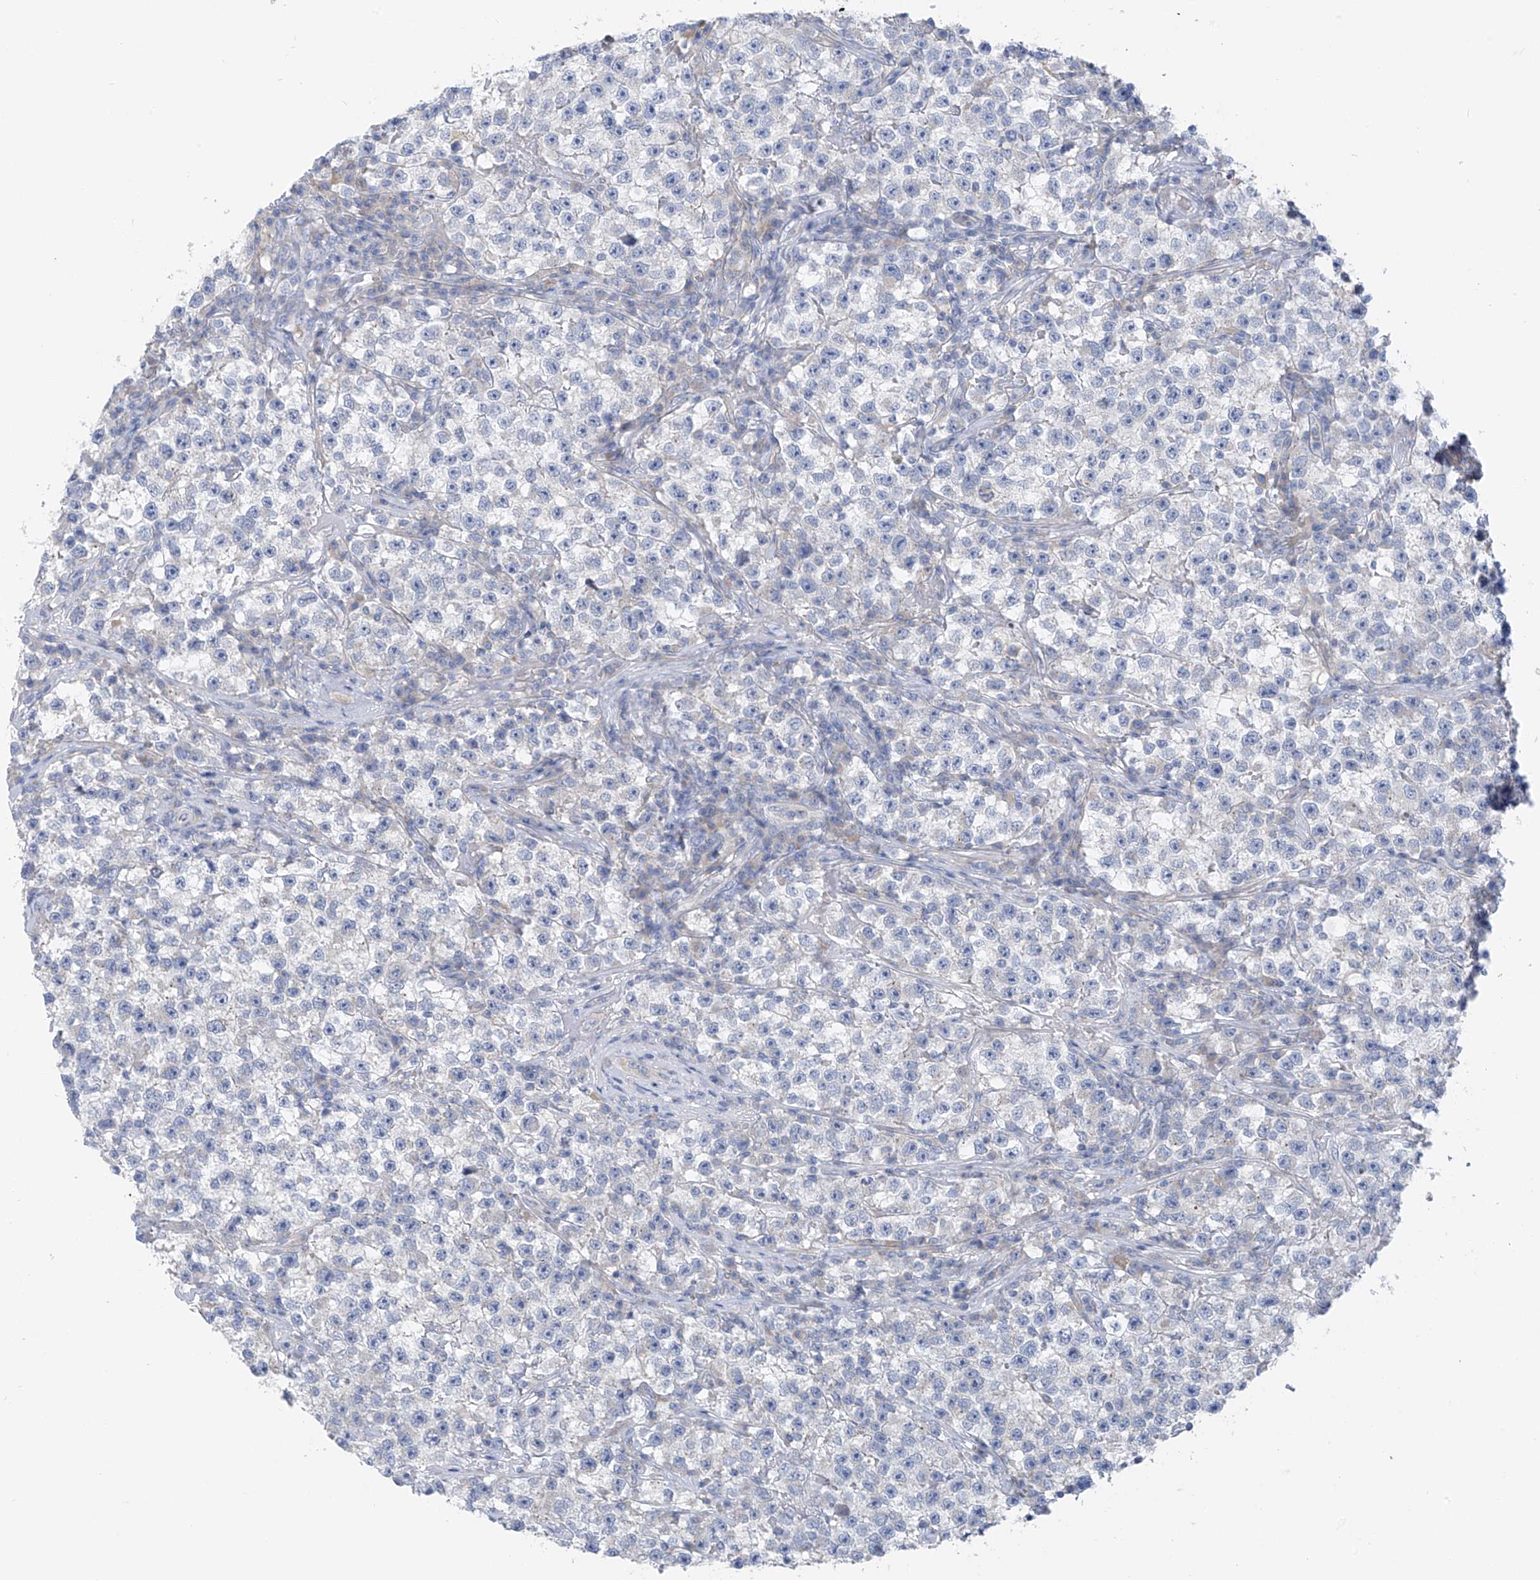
{"staining": {"intensity": "negative", "quantity": "none", "location": "none"}, "tissue": "testis cancer", "cell_type": "Tumor cells", "image_type": "cancer", "snomed": [{"axis": "morphology", "description": "Seminoma, NOS"}, {"axis": "topography", "description": "Testis"}], "caption": "This is an immunohistochemistry photomicrograph of human testis cancer. There is no expression in tumor cells.", "gene": "POMGNT2", "patient": {"sex": "male", "age": 22}}